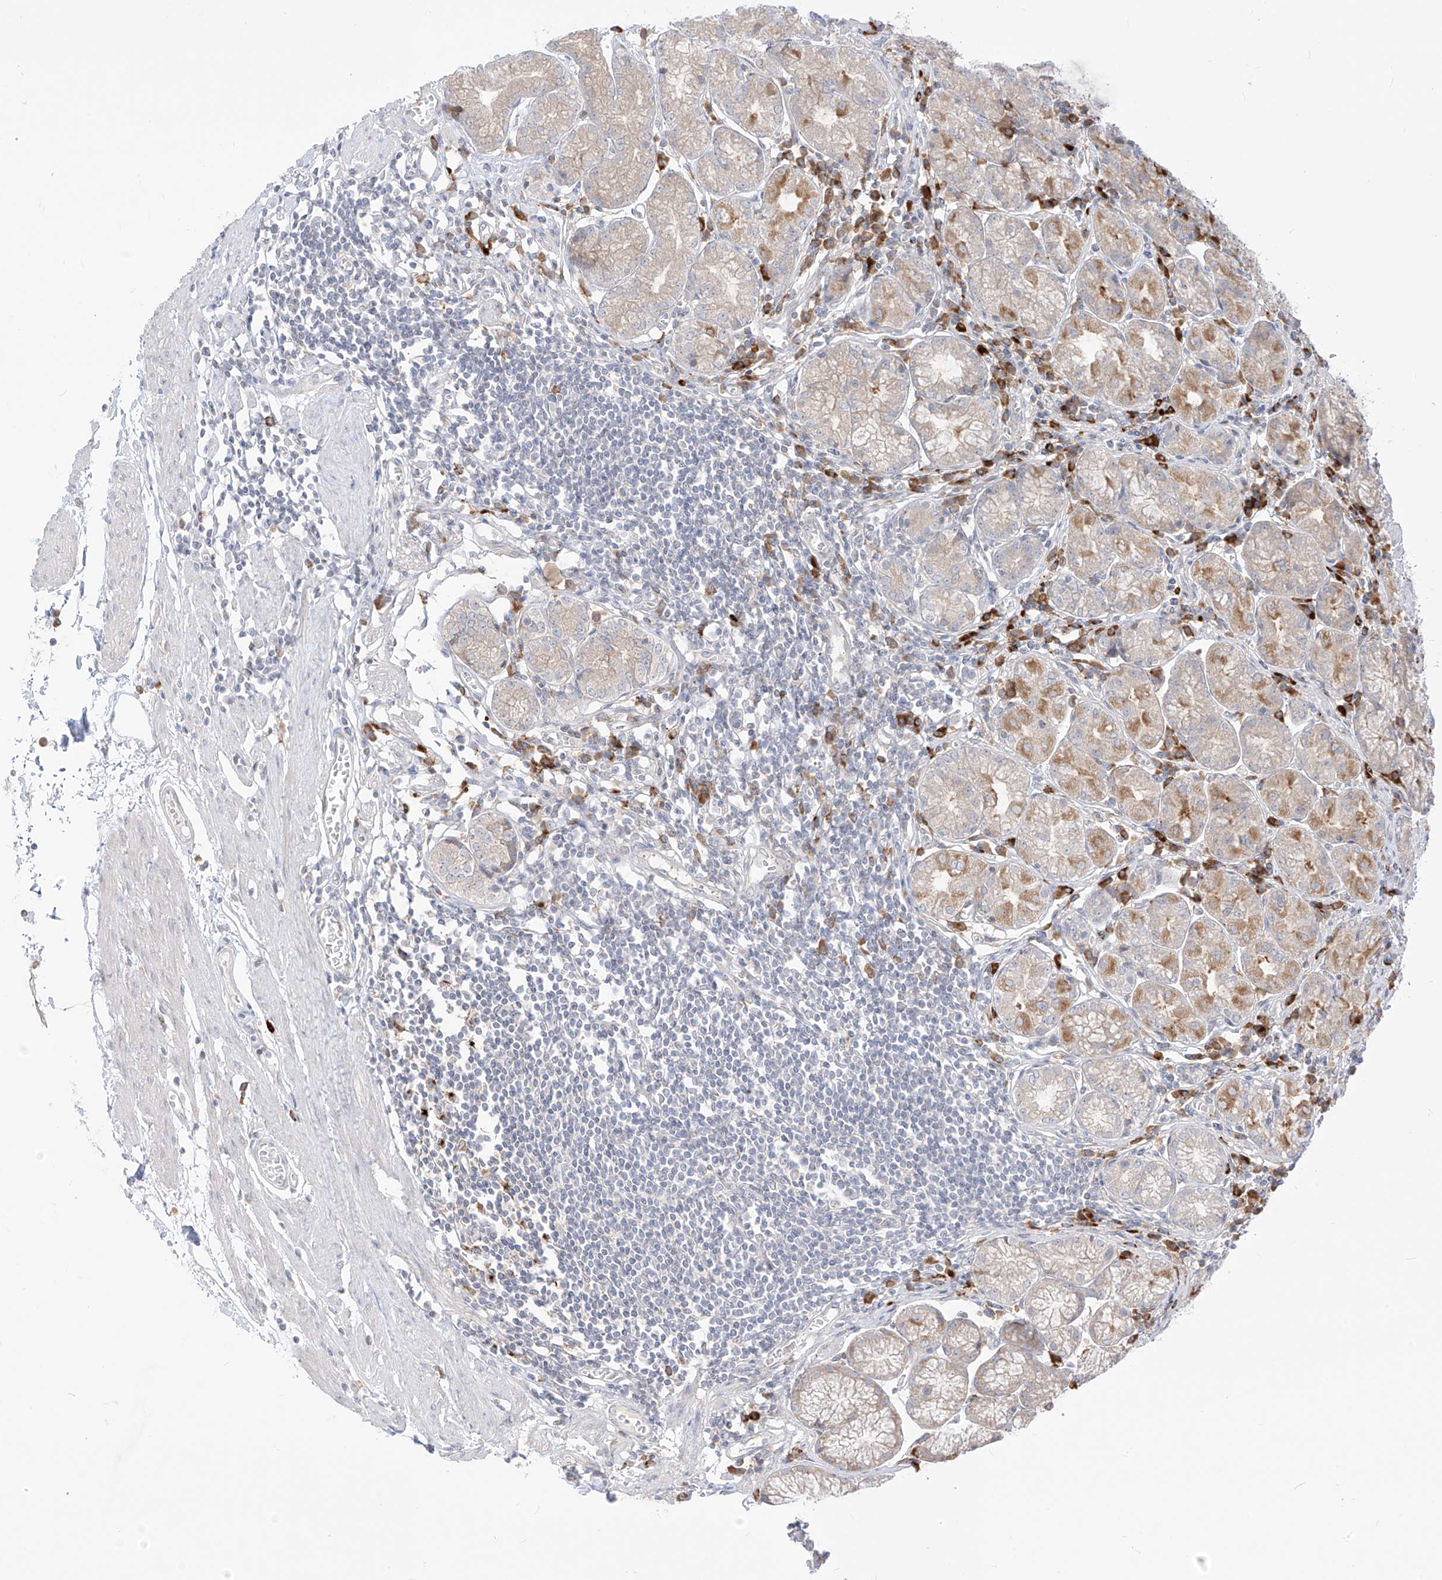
{"staining": {"intensity": "moderate", "quantity": "<25%", "location": "cytoplasmic/membranous"}, "tissue": "stomach", "cell_type": "Glandular cells", "image_type": "normal", "snomed": [{"axis": "morphology", "description": "Normal tissue, NOS"}, {"axis": "topography", "description": "Stomach"}], "caption": "An IHC histopathology image of benign tissue is shown. Protein staining in brown highlights moderate cytoplasmic/membranous positivity in stomach within glandular cells.", "gene": "SYTL3", "patient": {"sex": "male", "age": 55}}